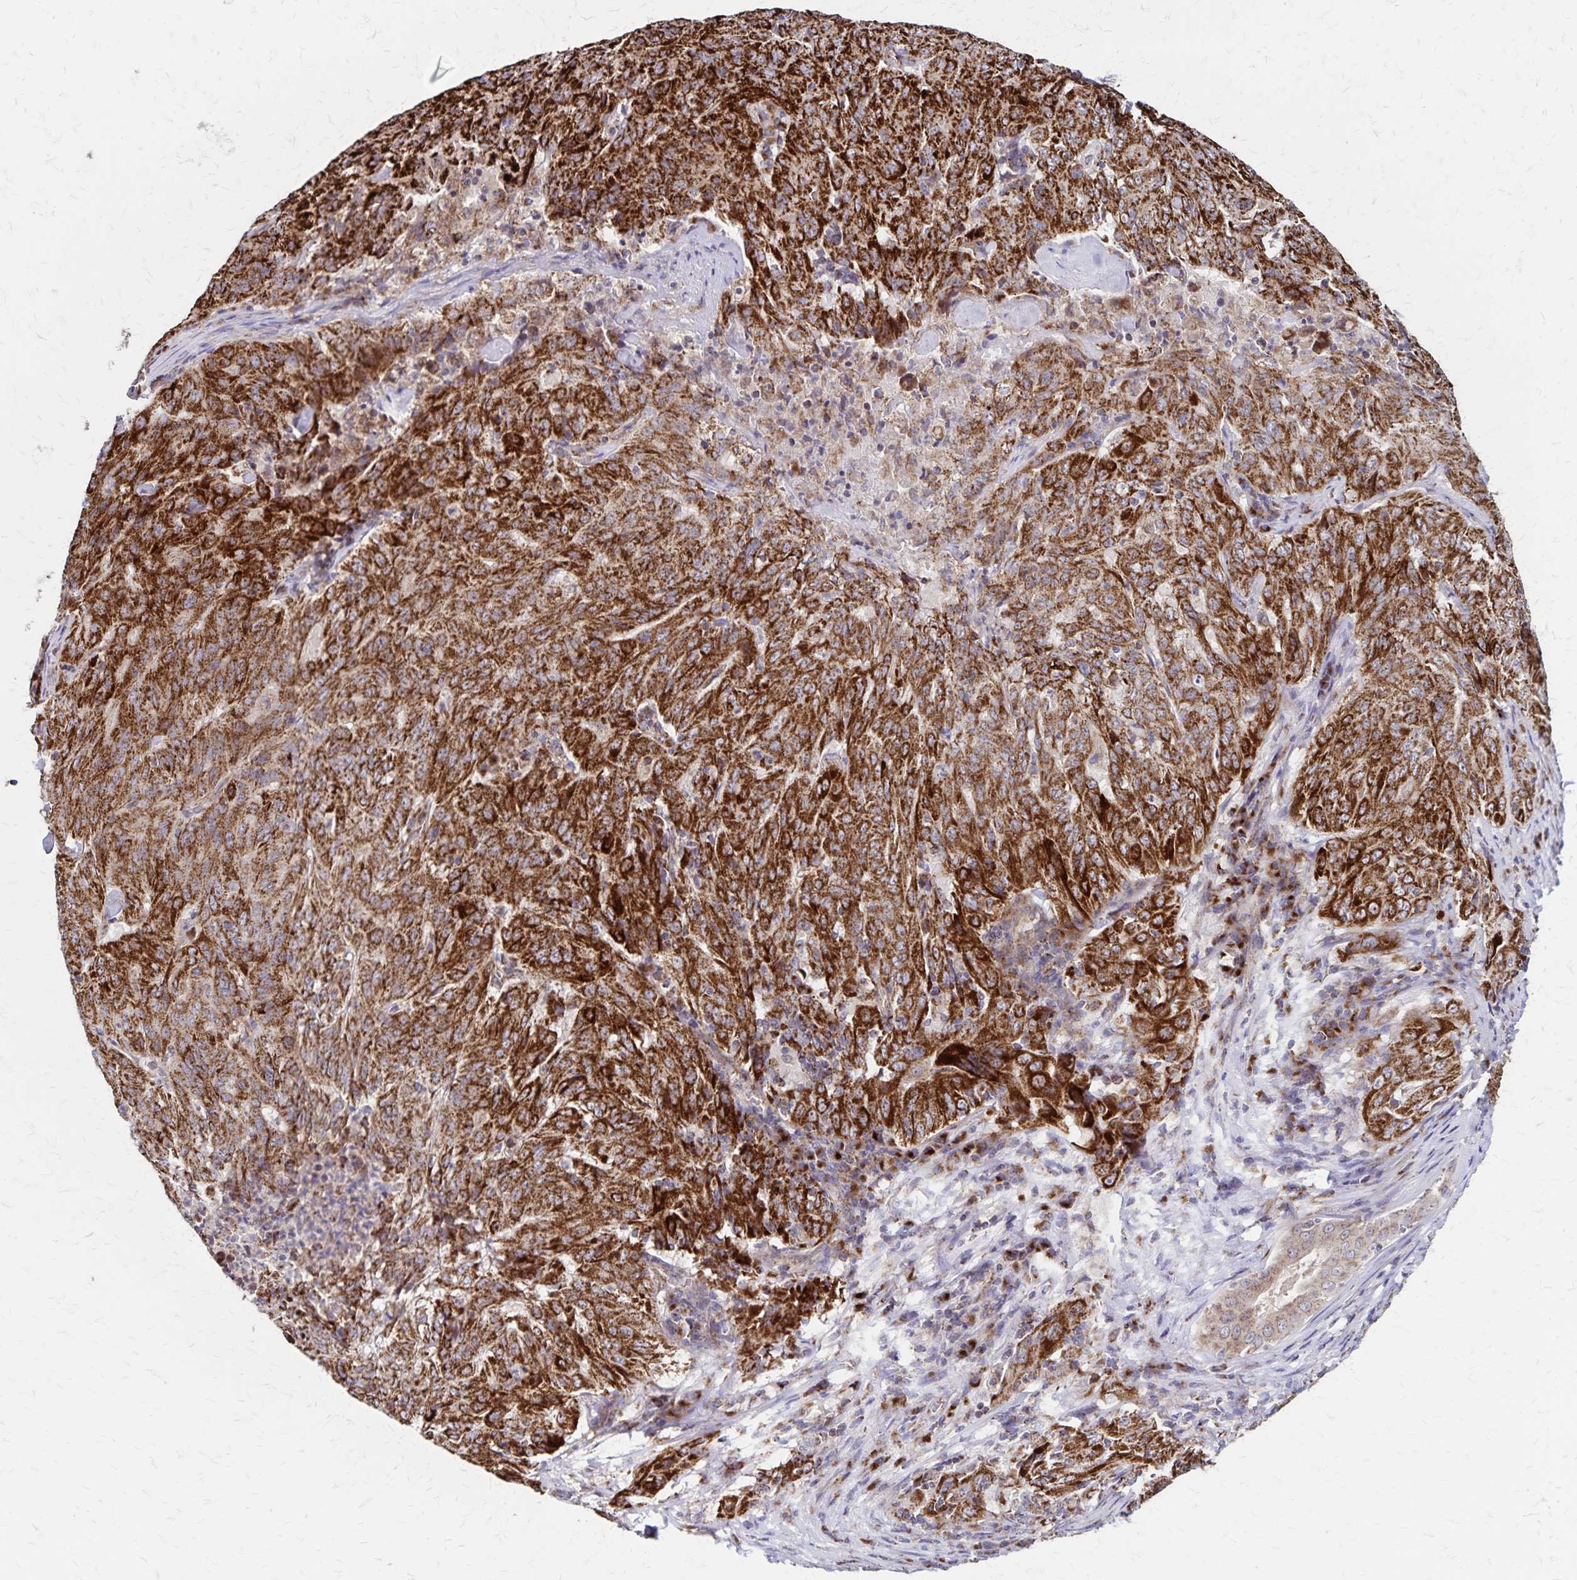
{"staining": {"intensity": "strong", "quantity": ">75%", "location": "cytoplasmic/membranous"}, "tissue": "pancreatic cancer", "cell_type": "Tumor cells", "image_type": "cancer", "snomed": [{"axis": "morphology", "description": "Adenocarcinoma, NOS"}, {"axis": "topography", "description": "Pancreas"}], "caption": "Pancreatic cancer (adenocarcinoma) stained with a brown dye reveals strong cytoplasmic/membranous positive positivity in about >75% of tumor cells.", "gene": "NFS1", "patient": {"sex": "male", "age": 63}}